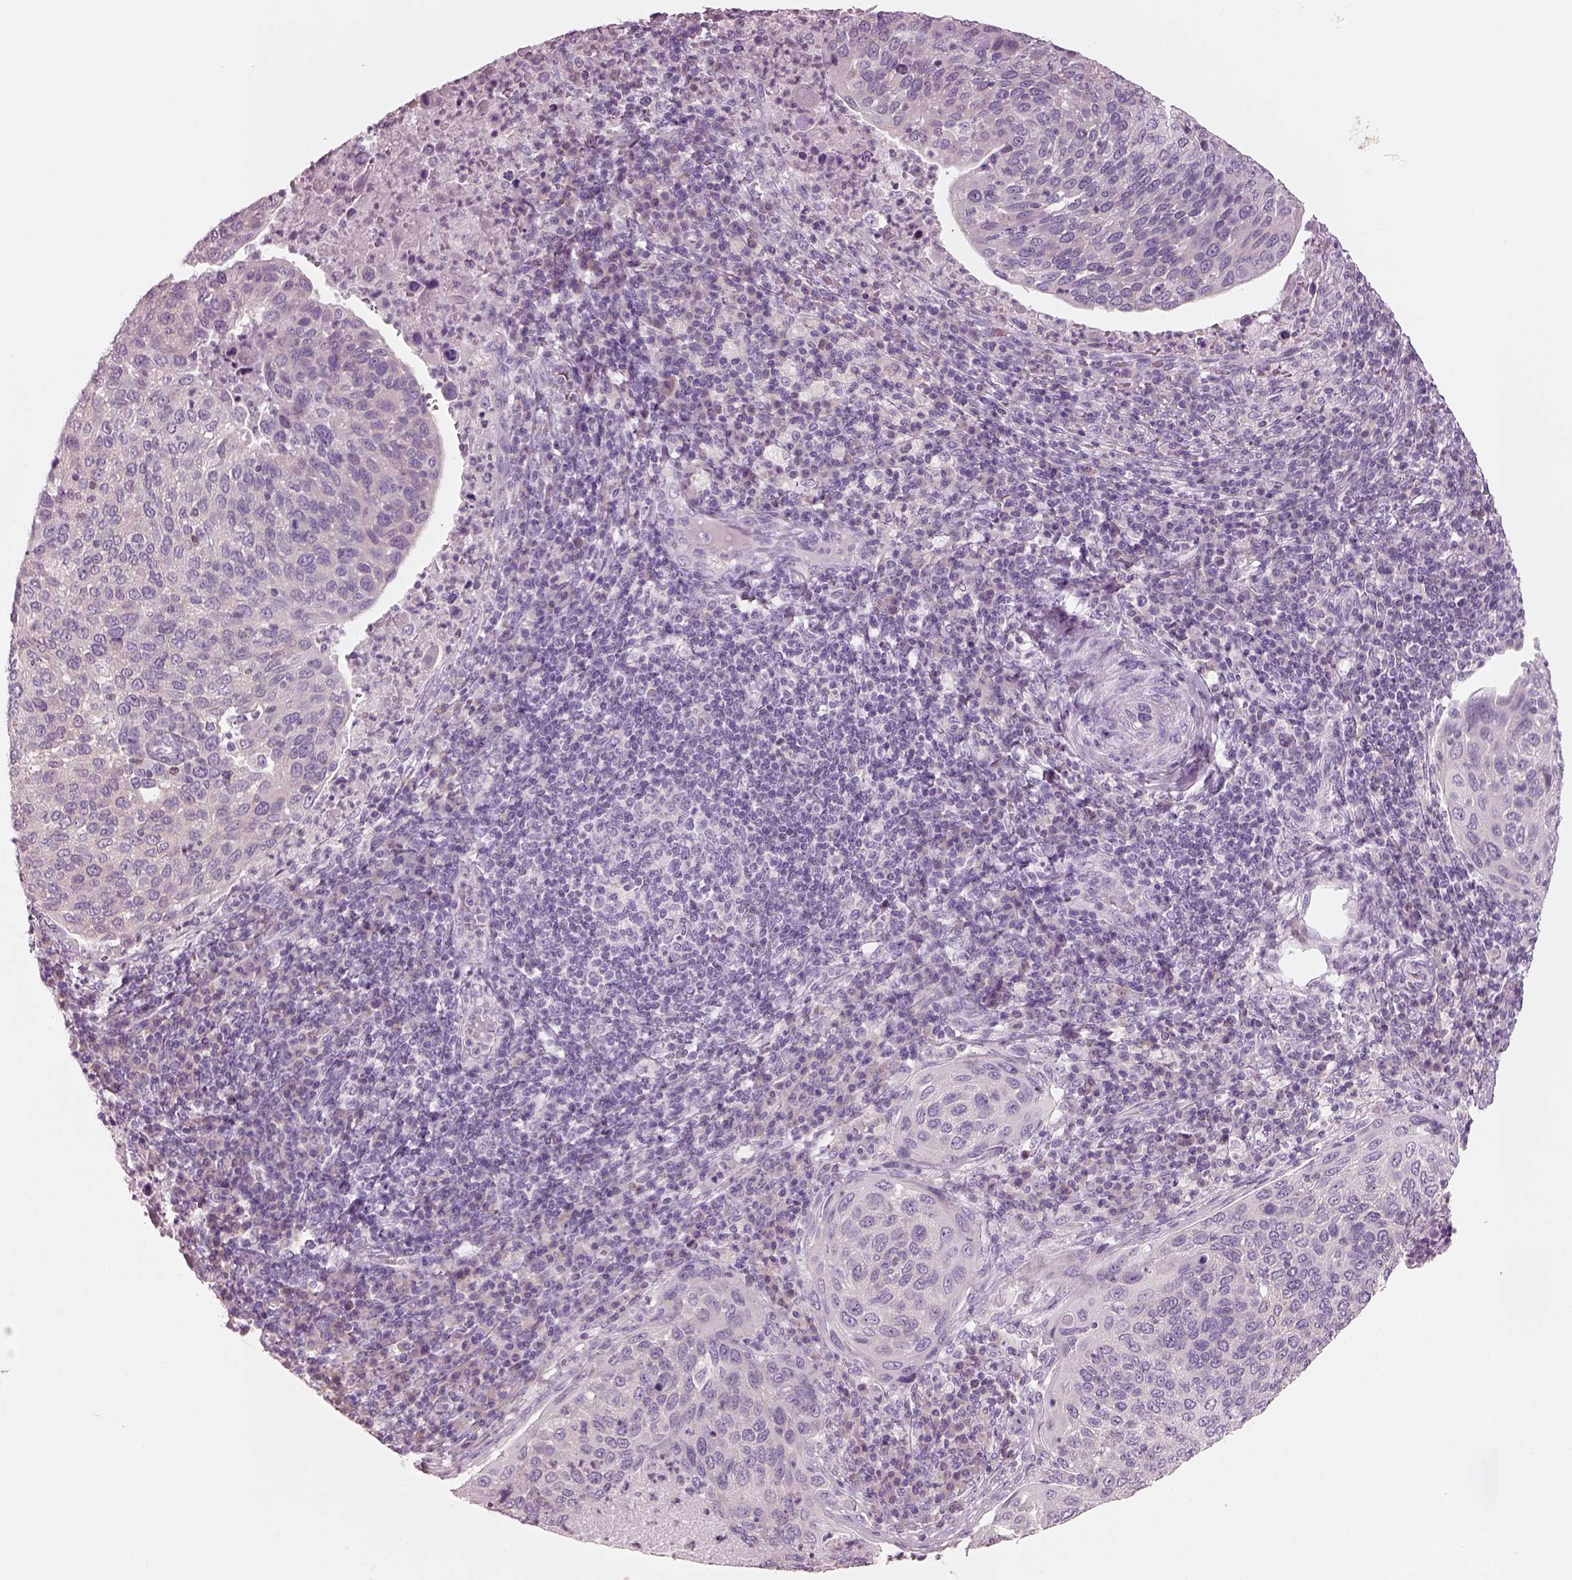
{"staining": {"intensity": "negative", "quantity": "none", "location": "none"}, "tissue": "cervical cancer", "cell_type": "Tumor cells", "image_type": "cancer", "snomed": [{"axis": "morphology", "description": "Squamous cell carcinoma, NOS"}, {"axis": "topography", "description": "Cervix"}], "caption": "This is an immunohistochemistry image of human squamous cell carcinoma (cervical). There is no positivity in tumor cells.", "gene": "SLC27A2", "patient": {"sex": "female", "age": 54}}